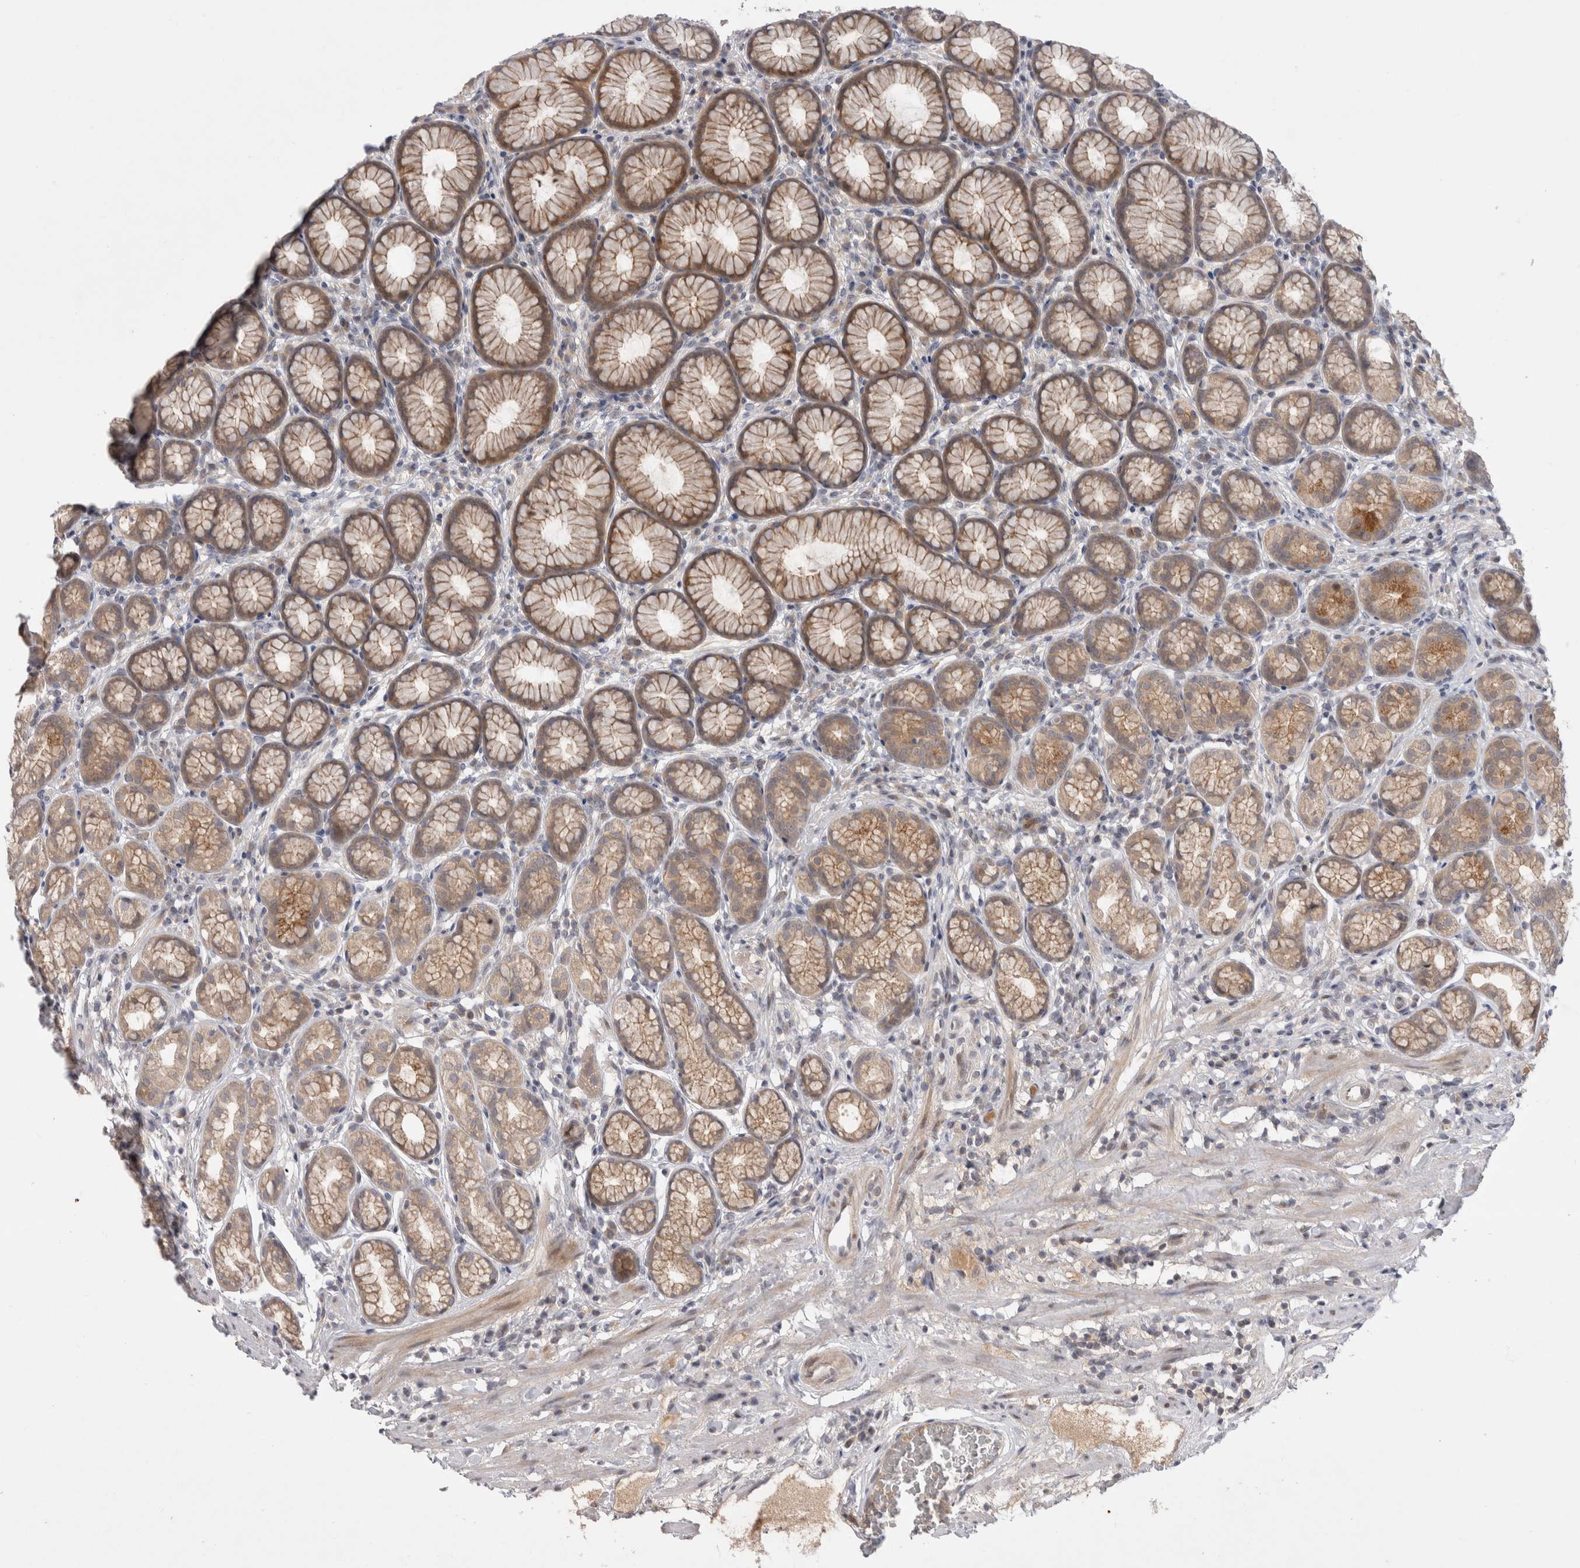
{"staining": {"intensity": "moderate", "quantity": ">75%", "location": "cytoplasmic/membranous"}, "tissue": "stomach", "cell_type": "Glandular cells", "image_type": "normal", "snomed": [{"axis": "morphology", "description": "Normal tissue, NOS"}, {"axis": "topography", "description": "Stomach"}], "caption": "Protein expression analysis of benign stomach exhibits moderate cytoplasmic/membranous positivity in approximately >75% of glandular cells.", "gene": "PLEKHM1", "patient": {"sex": "male", "age": 42}}